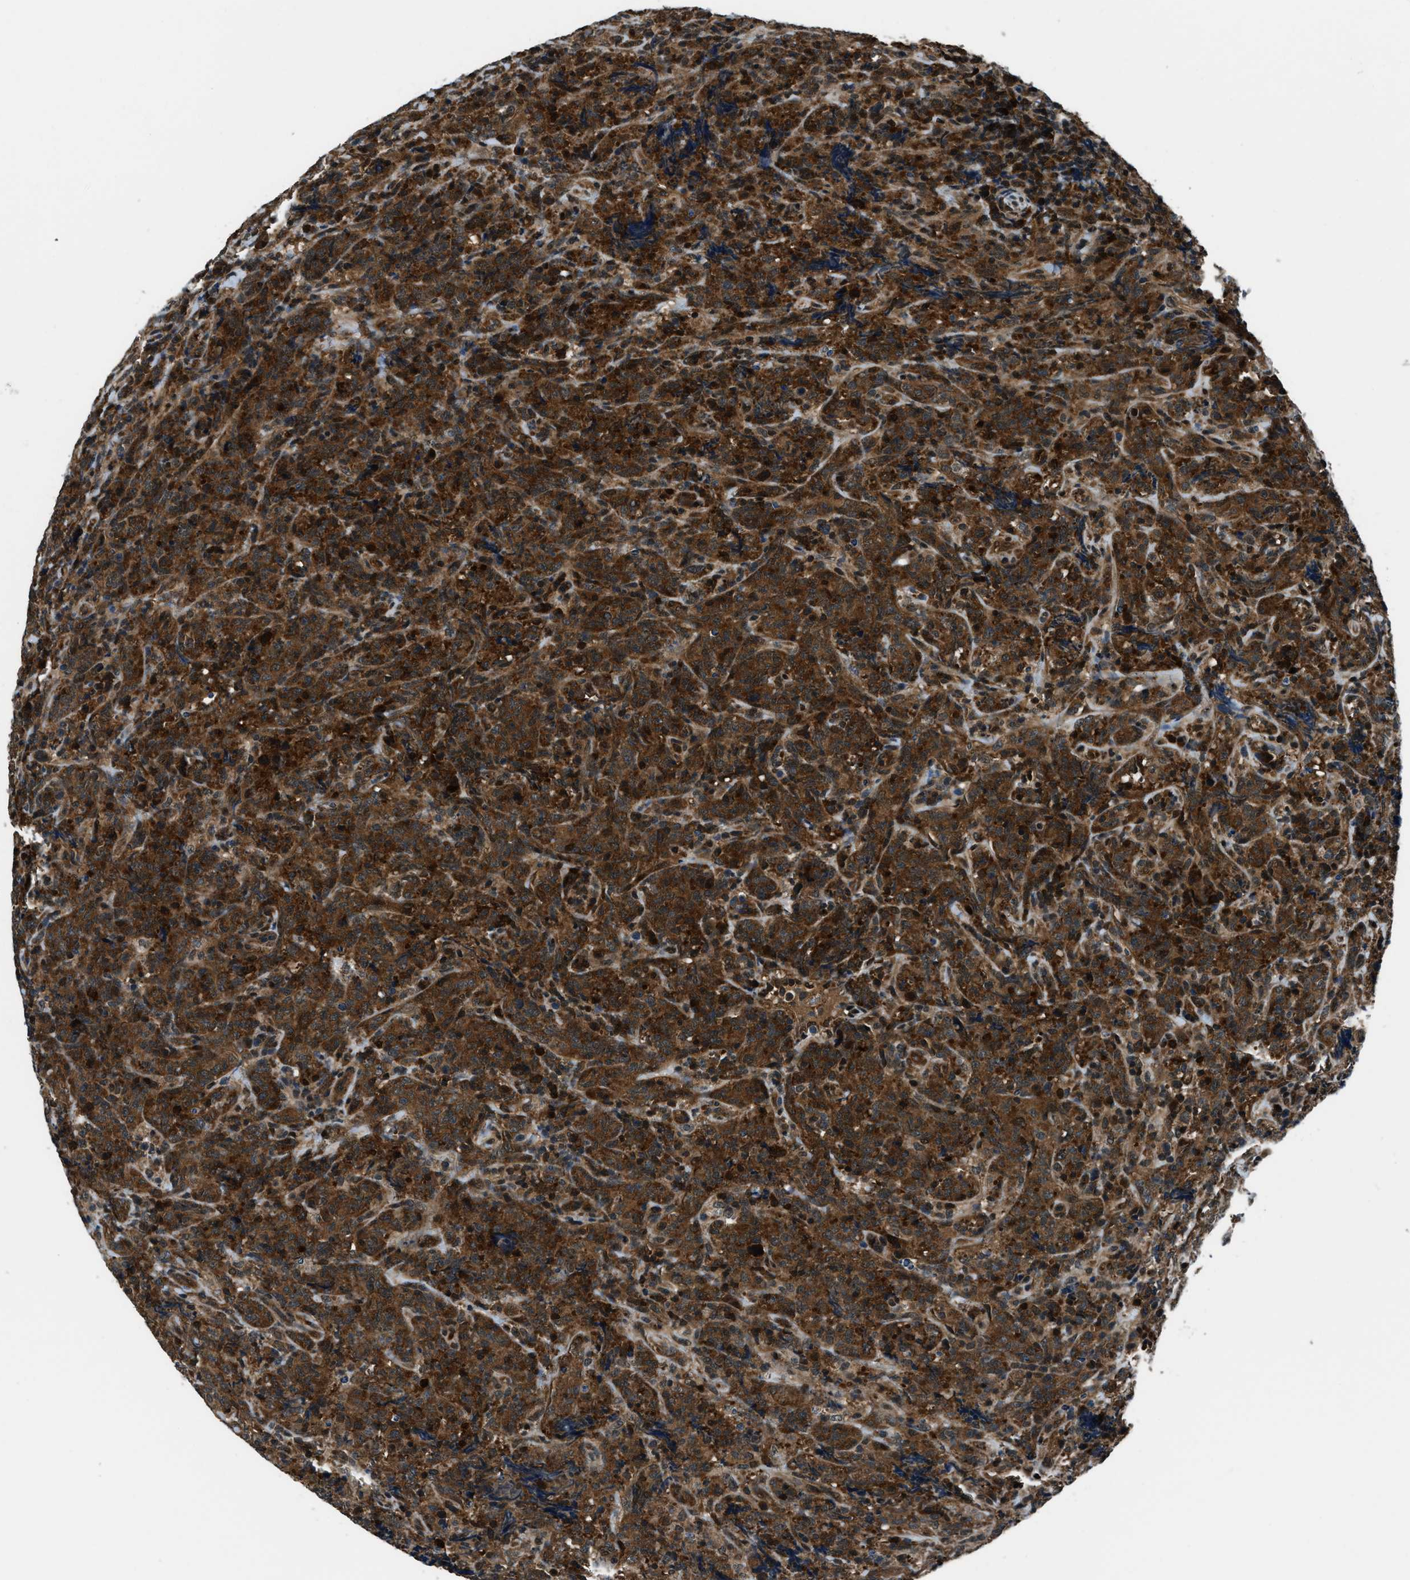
{"staining": {"intensity": "strong", "quantity": ">75%", "location": "cytoplasmic/membranous,nuclear"}, "tissue": "lymphoma", "cell_type": "Tumor cells", "image_type": "cancer", "snomed": [{"axis": "morphology", "description": "Malignant lymphoma, non-Hodgkin's type, High grade"}, {"axis": "topography", "description": "Tonsil"}], "caption": "Brown immunohistochemical staining in lymphoma displays strong cytoplasmic/membranous and nuclear positivity in about >75% of tumor cells.", "gene": "NUDCD3", "patient": {"sex": "female", "age": 36}}